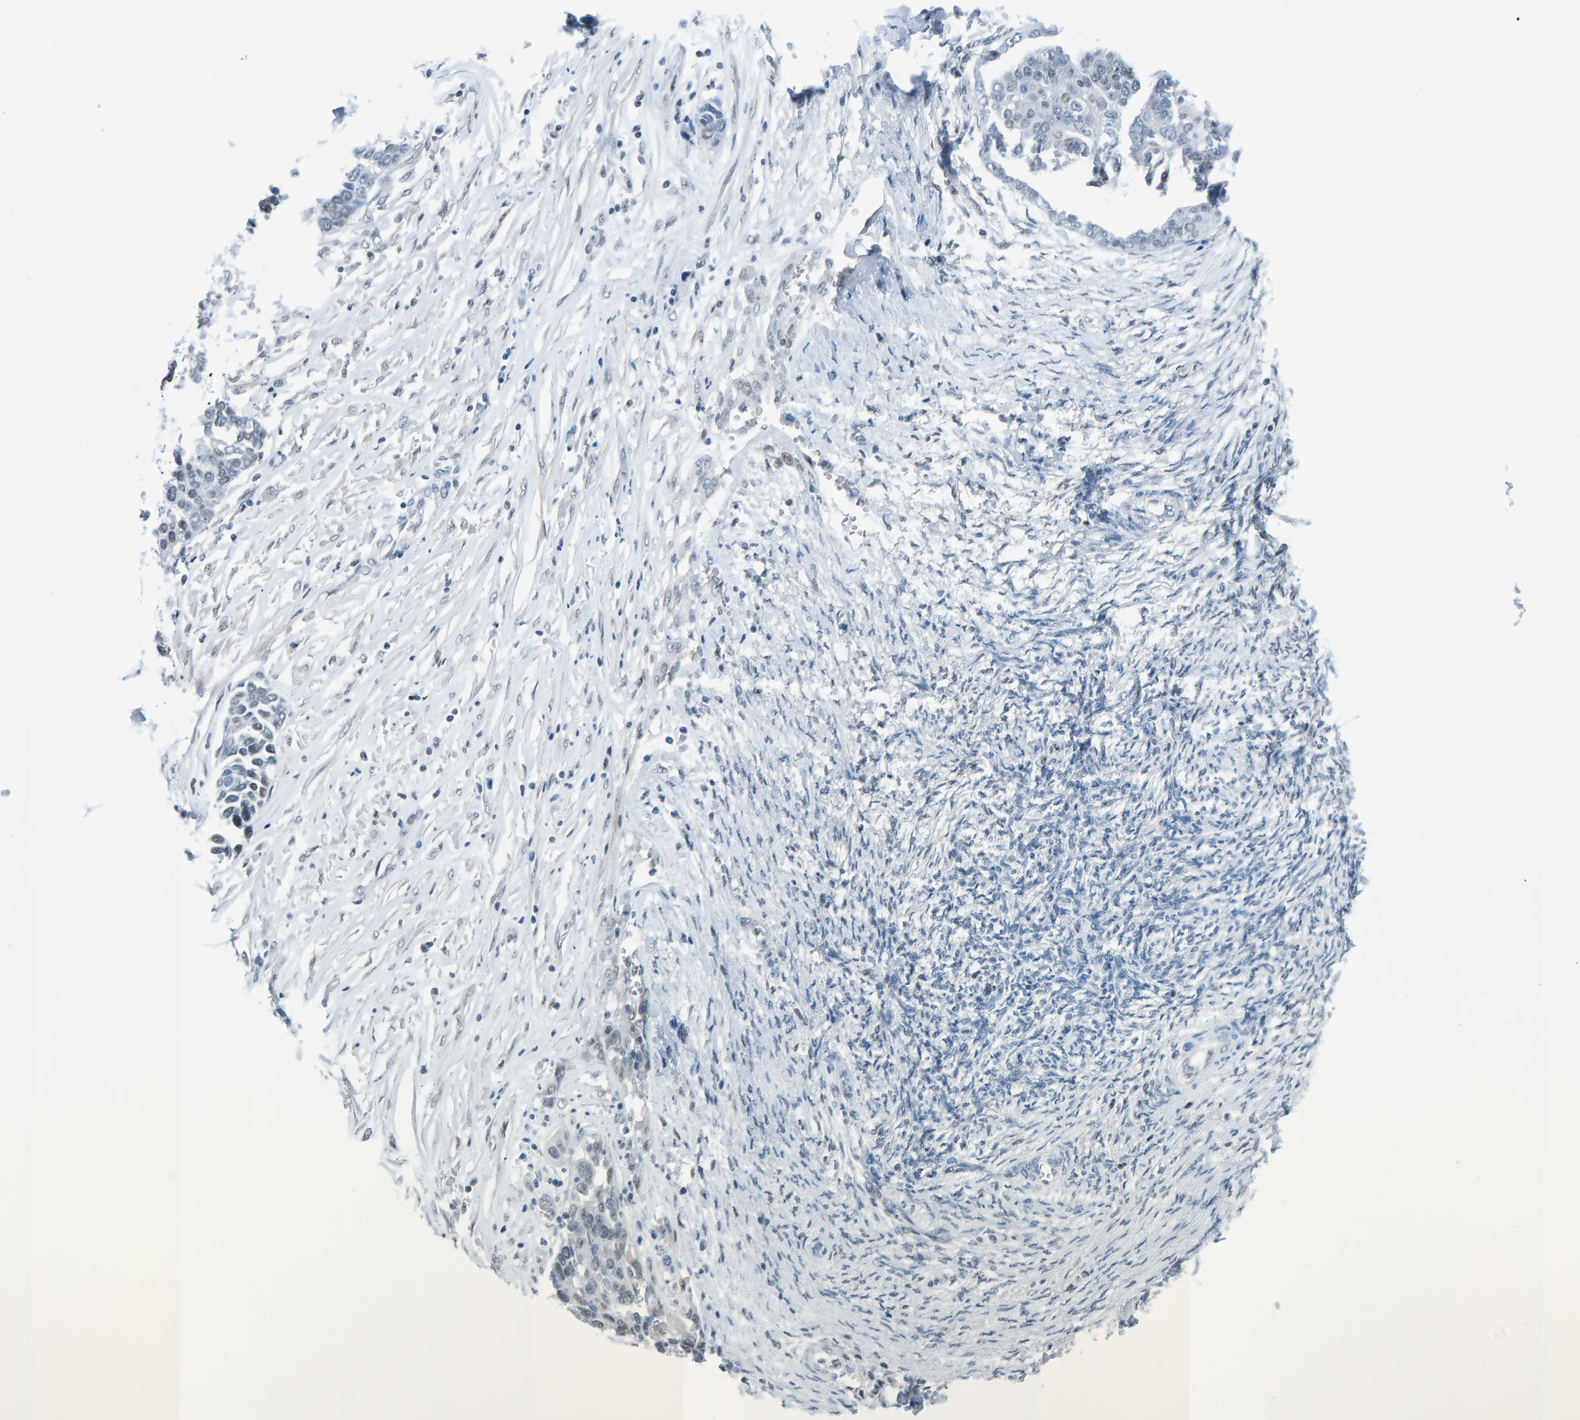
{"staining": {"intensity": "negative", "quantity": "none", "location": "none"}, "tissue": "ovarian cancer", "cell_type": "Tumor cells", "image_type": "cancer", "snomed": [{"axis": "morphology", "description": "Cystadenocarcinoma, serous, NOS"}, {"axis": "topography", "description": "Ovary"}], "caption": "A high-resolution image shows IHC staining of ovarian cancer (serous cystadenocarcinoma), which demonstrates no significant positivity in tumor cells. (DAB IHC visualized using brightfield microscopy, high magnification).", "gene": "CNP", "patient": {"sex": "female", "age": 44}}